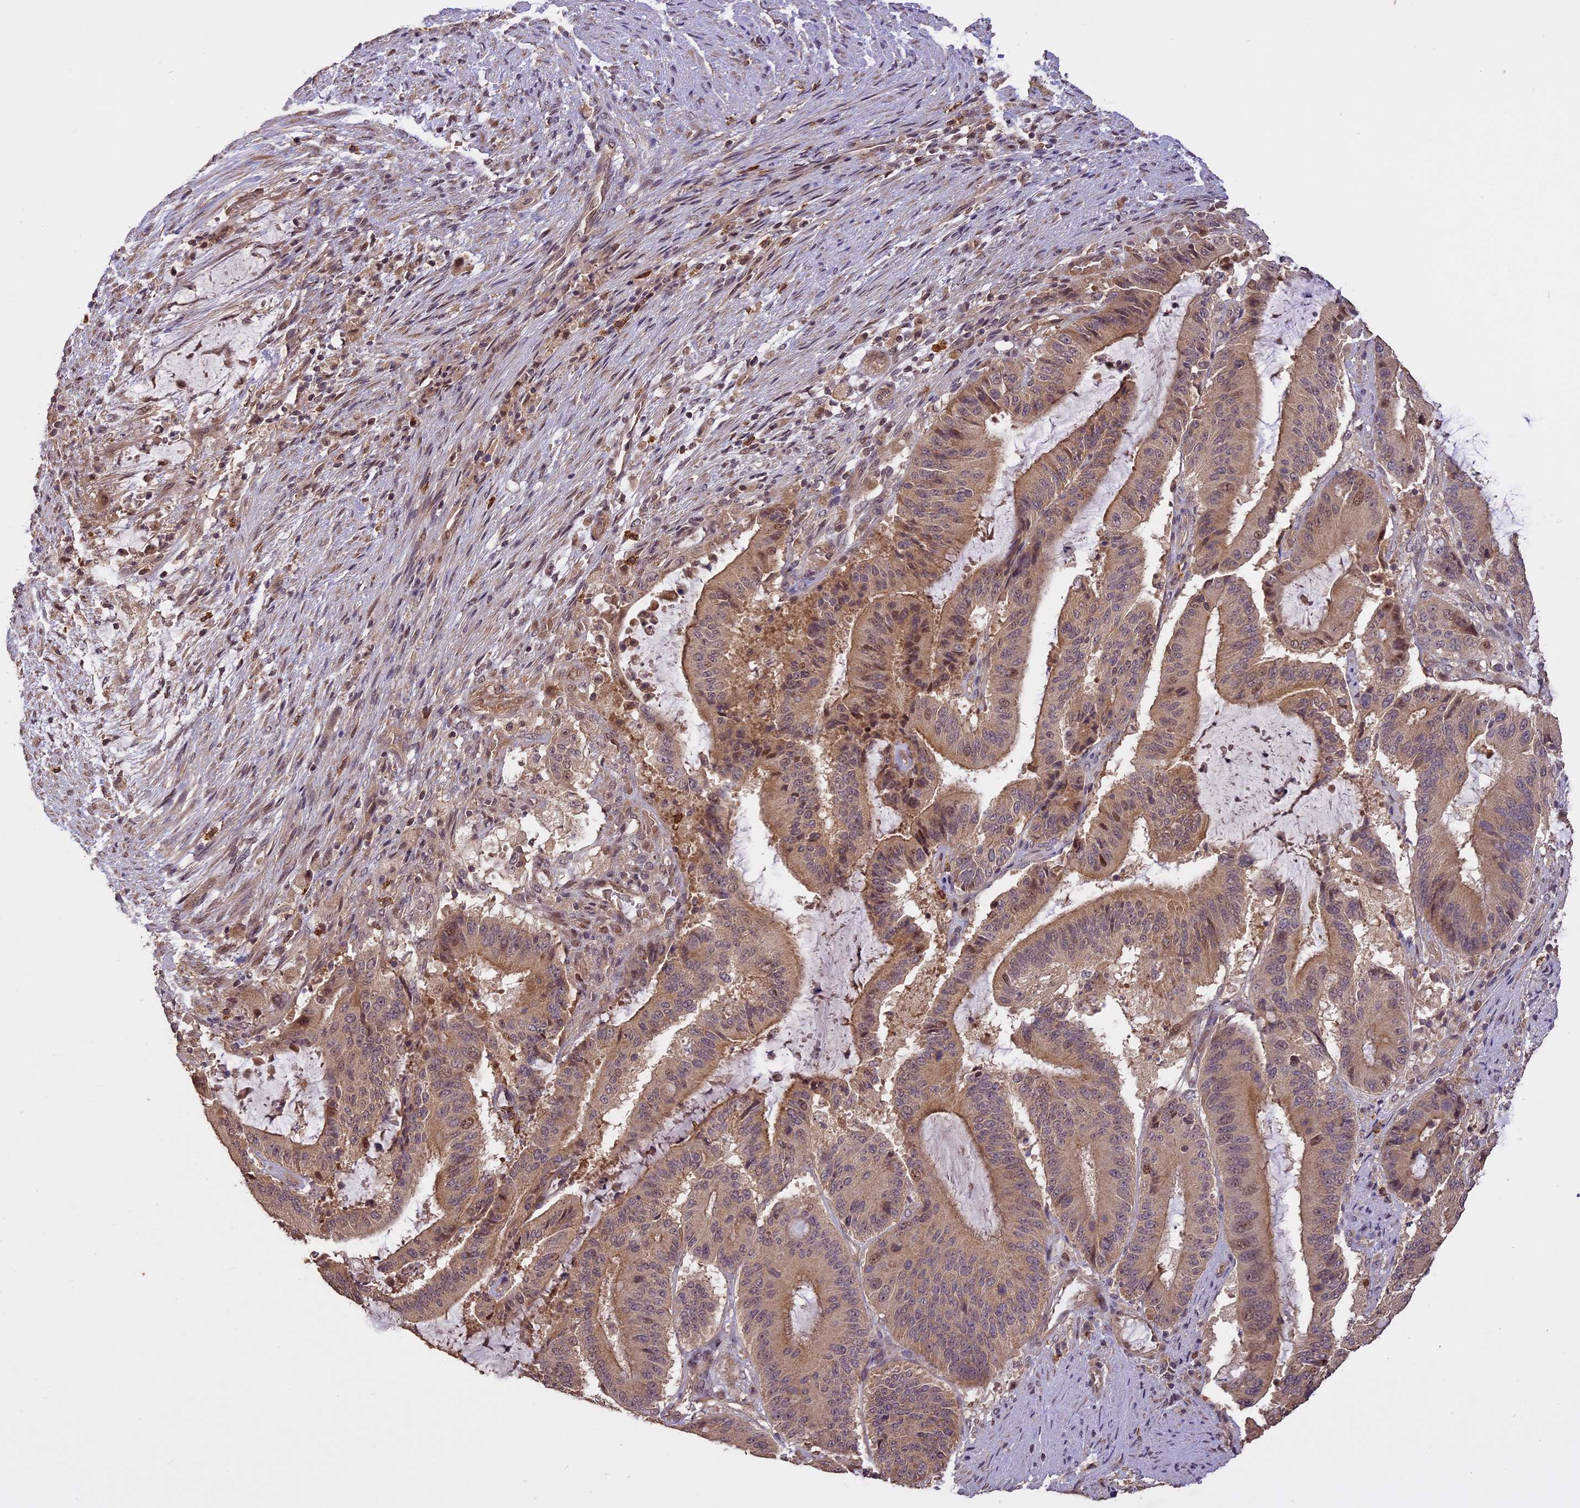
{"staining": {"intensity": "moderate", "quantity": "25%-75%", "location": "cytoplasmic/membranous,nuclear"}, "tissue": "liver cancer", "cell_type": "Tumor cells", "image_type": "cancer", "snomed": [{"axis": "morphology", "description": "Normal tissue, NOS"}, {"axis": "morphology", "description": "Cholangiocarcinoma"}, {"axis": "topography", "description": "Liver"}, {"axis": "topography", "description": "Peripheral nerve tissue"}], "caption": "Immunohistochemical staining of liver cancer (cholangiocarcinoma) demonstrates moderate cytoplasmic/membranous and nuclear protein staining in about 25%-75% of tumor cells.", "gene": "TIGD7", "patient": {"sex": "female", "age": 73}}